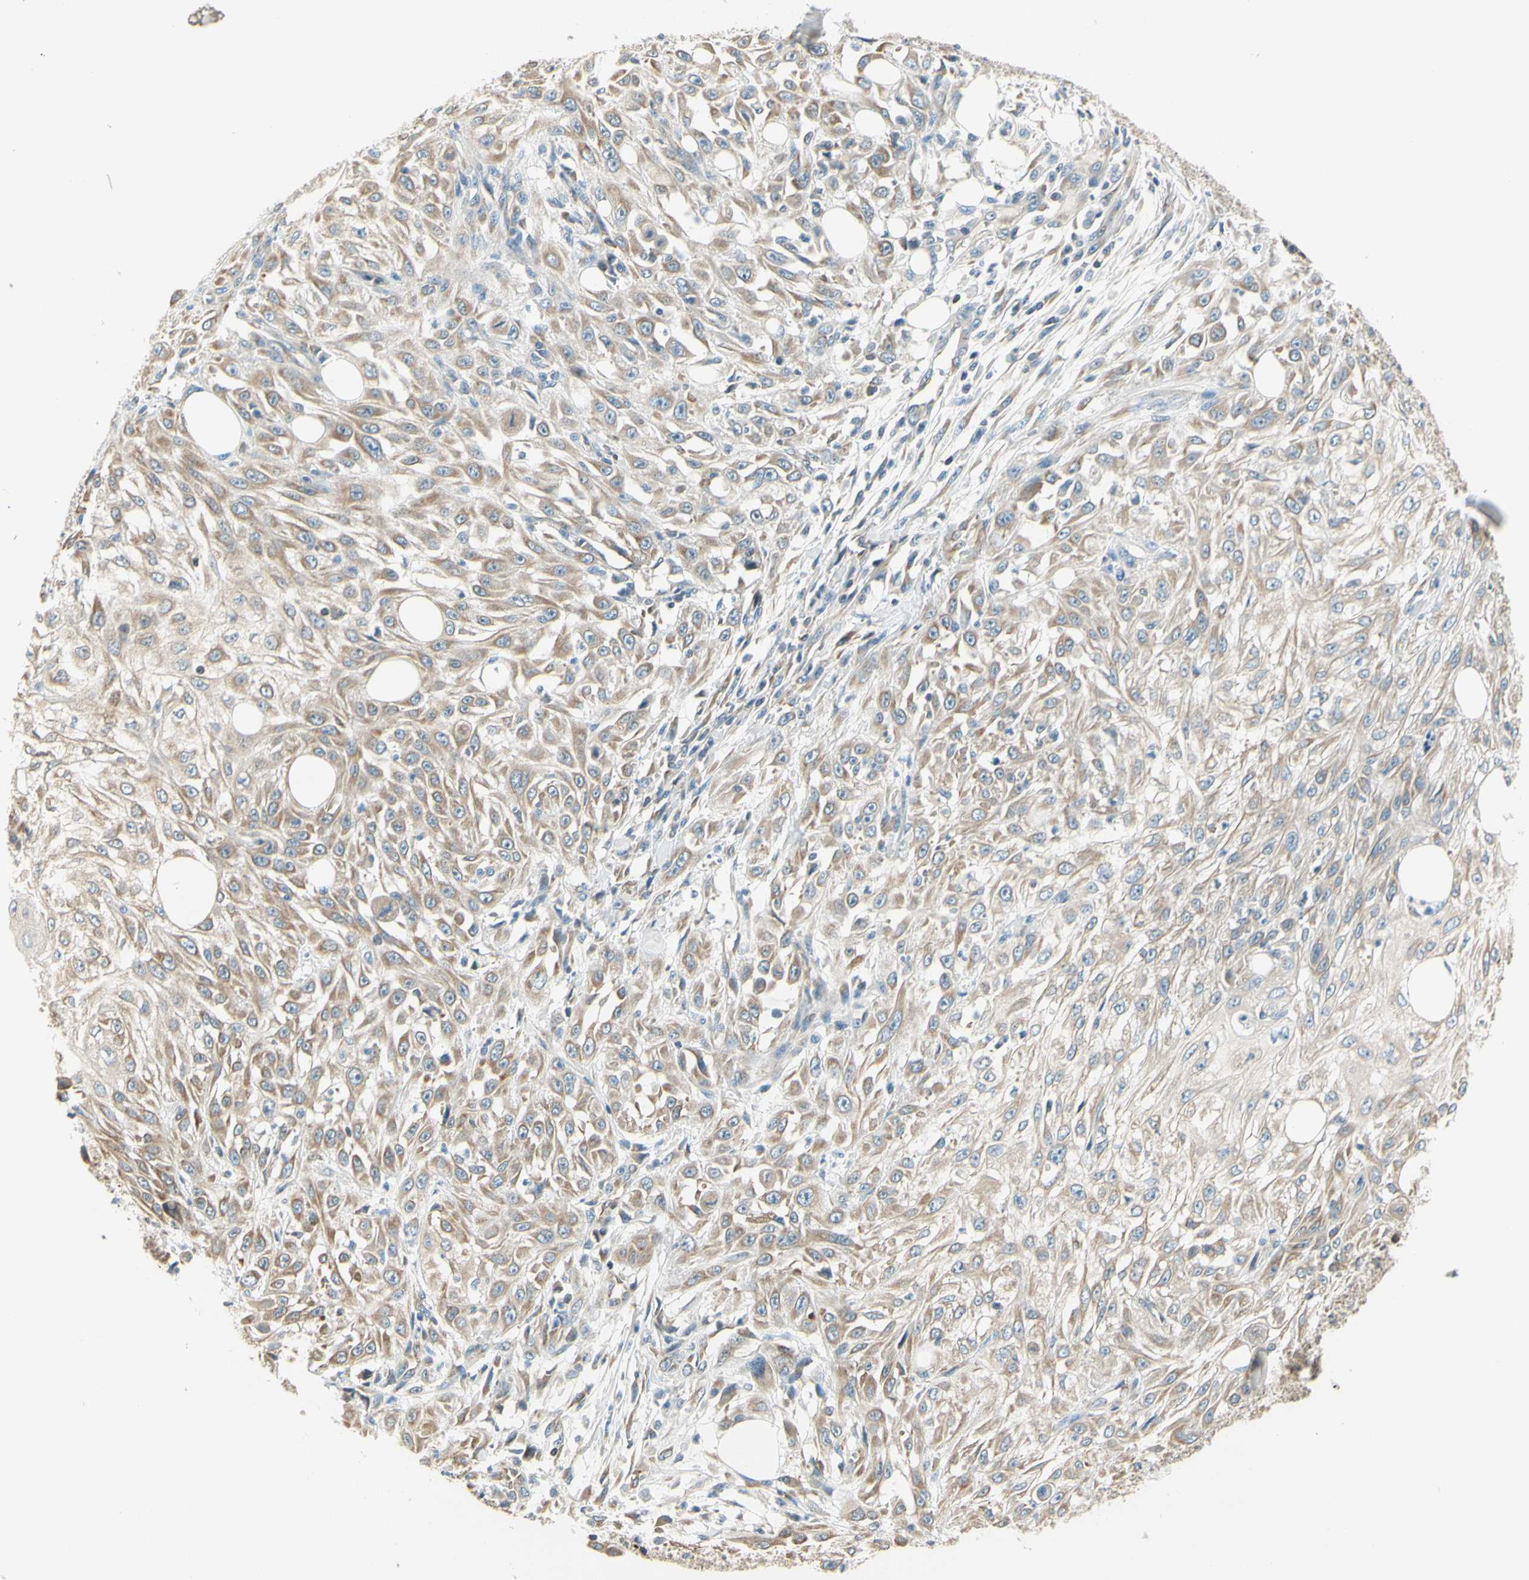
{"staining": {"intensity": "weak", "quantity": ">75%", "location": "cytoplasmic/membranous"}, "tissue": "skin cancer", "cell_type": "Tumor cells", "image_type": "cancer", "snomed": [{"axis": "morphology", "description": "Squamous cell carcinoma, NOS"}, {"axis": "topography", "description": "Skin"}], "caption": "Protein expression analysis of squamous cell carcinoma (skin) displays weak cytoplasmic/membranous positivity in approximately >75% of tumor cells.", "gene": "IGDCC4", "patient": {"sex": "male", "age": 75}}